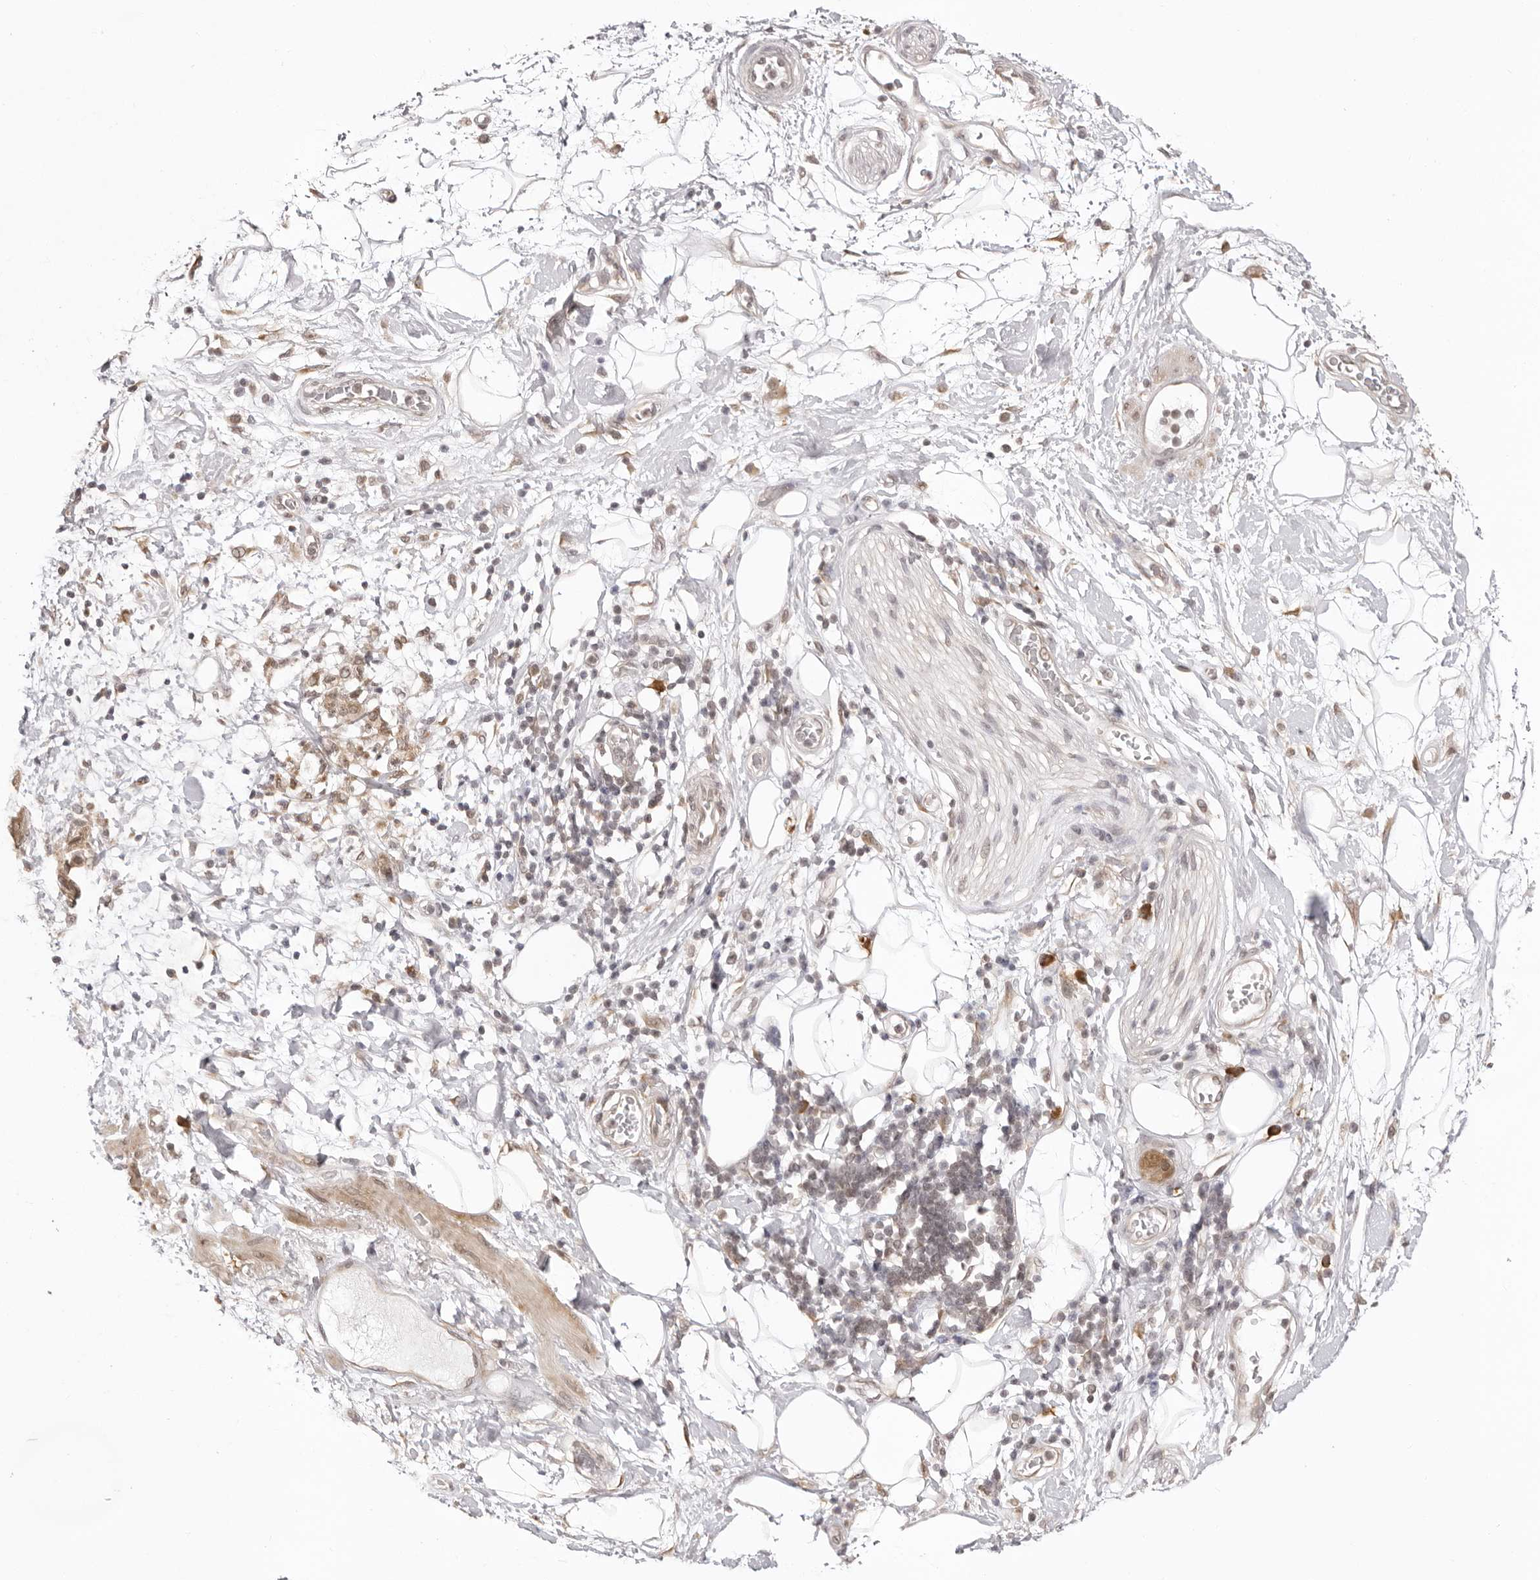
{"staining": {"intensity": "negative", "quantity": "none", "location": "none"}, "tissue": "adipose tissue", "cell_type": "Adipocytes", "image_type": "normal", "snomed": [{"axis": "morphology", "description": "Normal tissue, NOS"}, {"axis": "morphology", "description": "Adenocarcinoma, NOS"}, {"axis": "topography", "description": "Duodenum"}, {"axis": "topography", "description": "Peripheral nerve tissue"}], "caption": "Immunohistochemical staining of benign adipose tissue reveals no significant positivity in adipocytes. (DAB (3,3'-diaminobenzidine) immunohistochemistry (IHC), high magnification).", "gene": "ZC3H11A", "patient": {"sex": "female", "age": 60}}